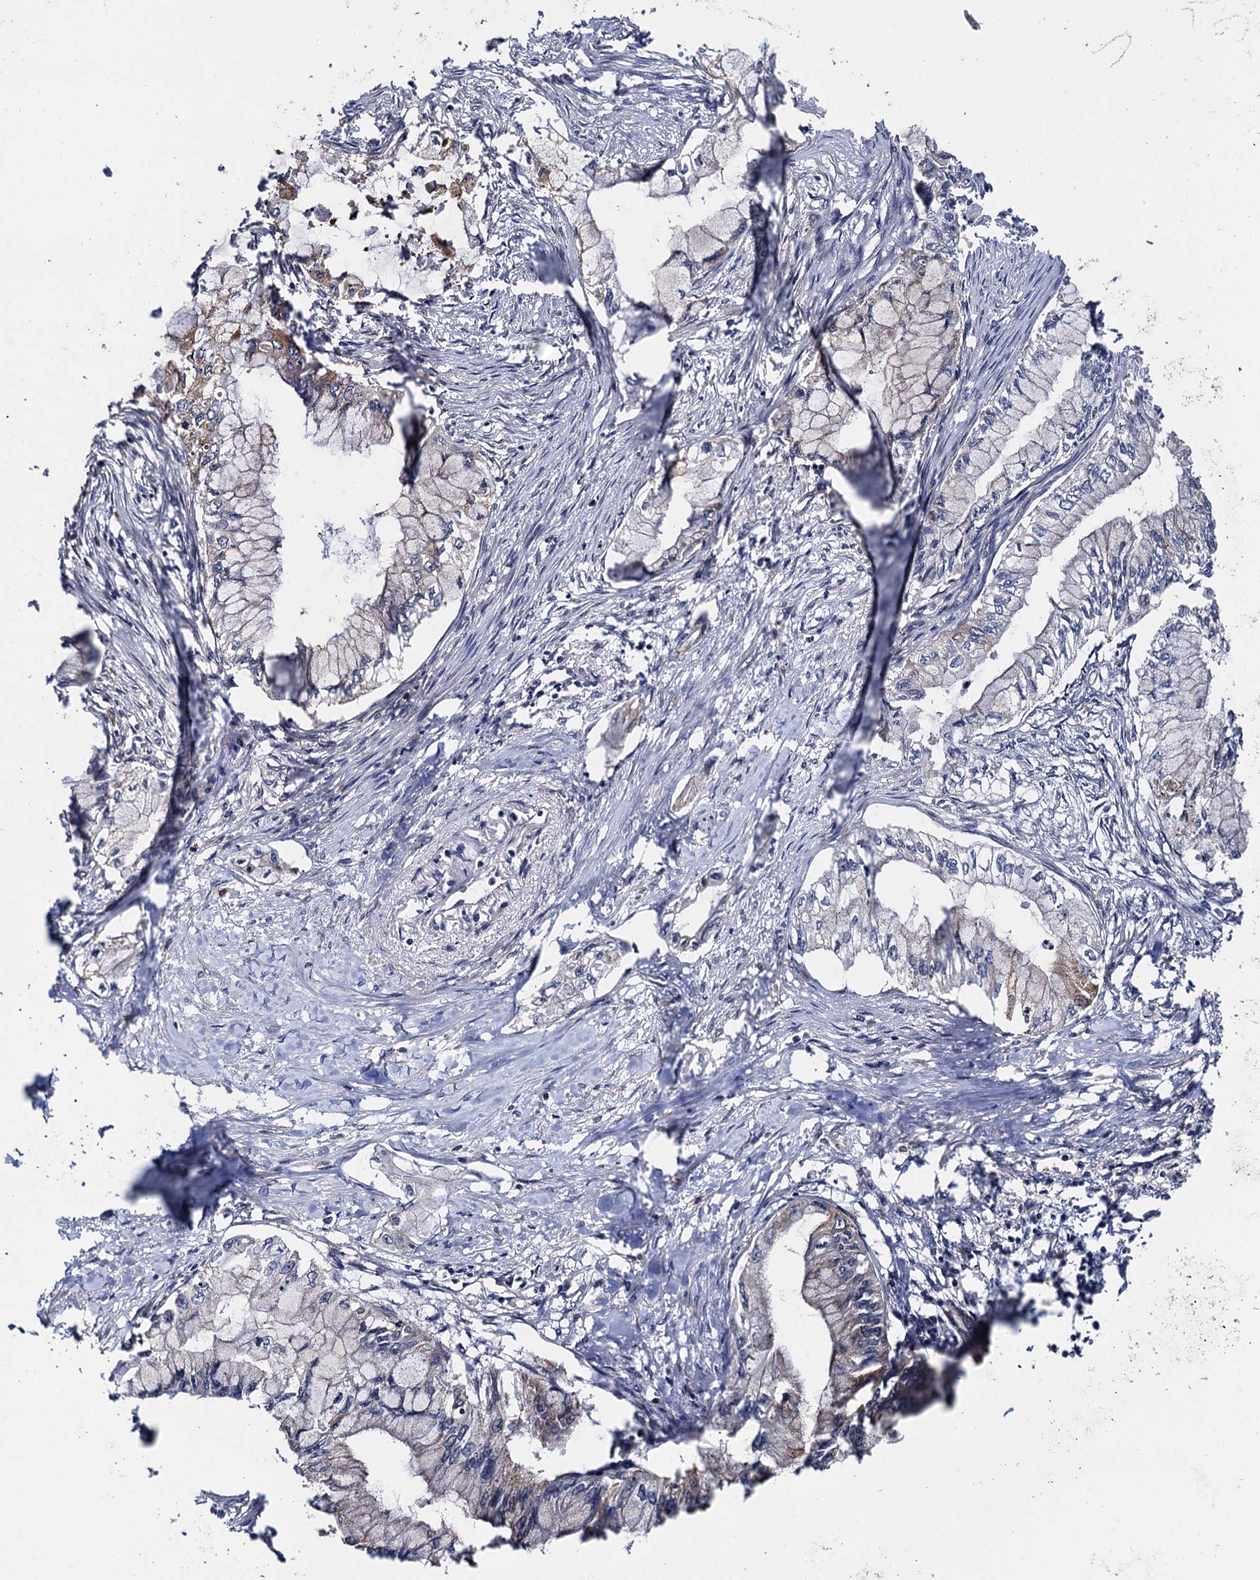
{"staining": {"intensity": "weak", "quantity": "<25%", "location": "cytoplasmic/membranous"}, "tissue": "pancreatic cancer", "cell_type": "Tumor cells", "image_type": "cancer", "snomed": [{"axis": "morphology", "description": "Adenocarcinoma, NOS"}, {"axis": "topography", "description": "Pancreas"}], "caption": "Pancreatic cancer stained for a protein using immunohistochemistry shows no expression tumor cells.", "gene": "FSIP1", "patient": {"sex": "female", "age": 78}}